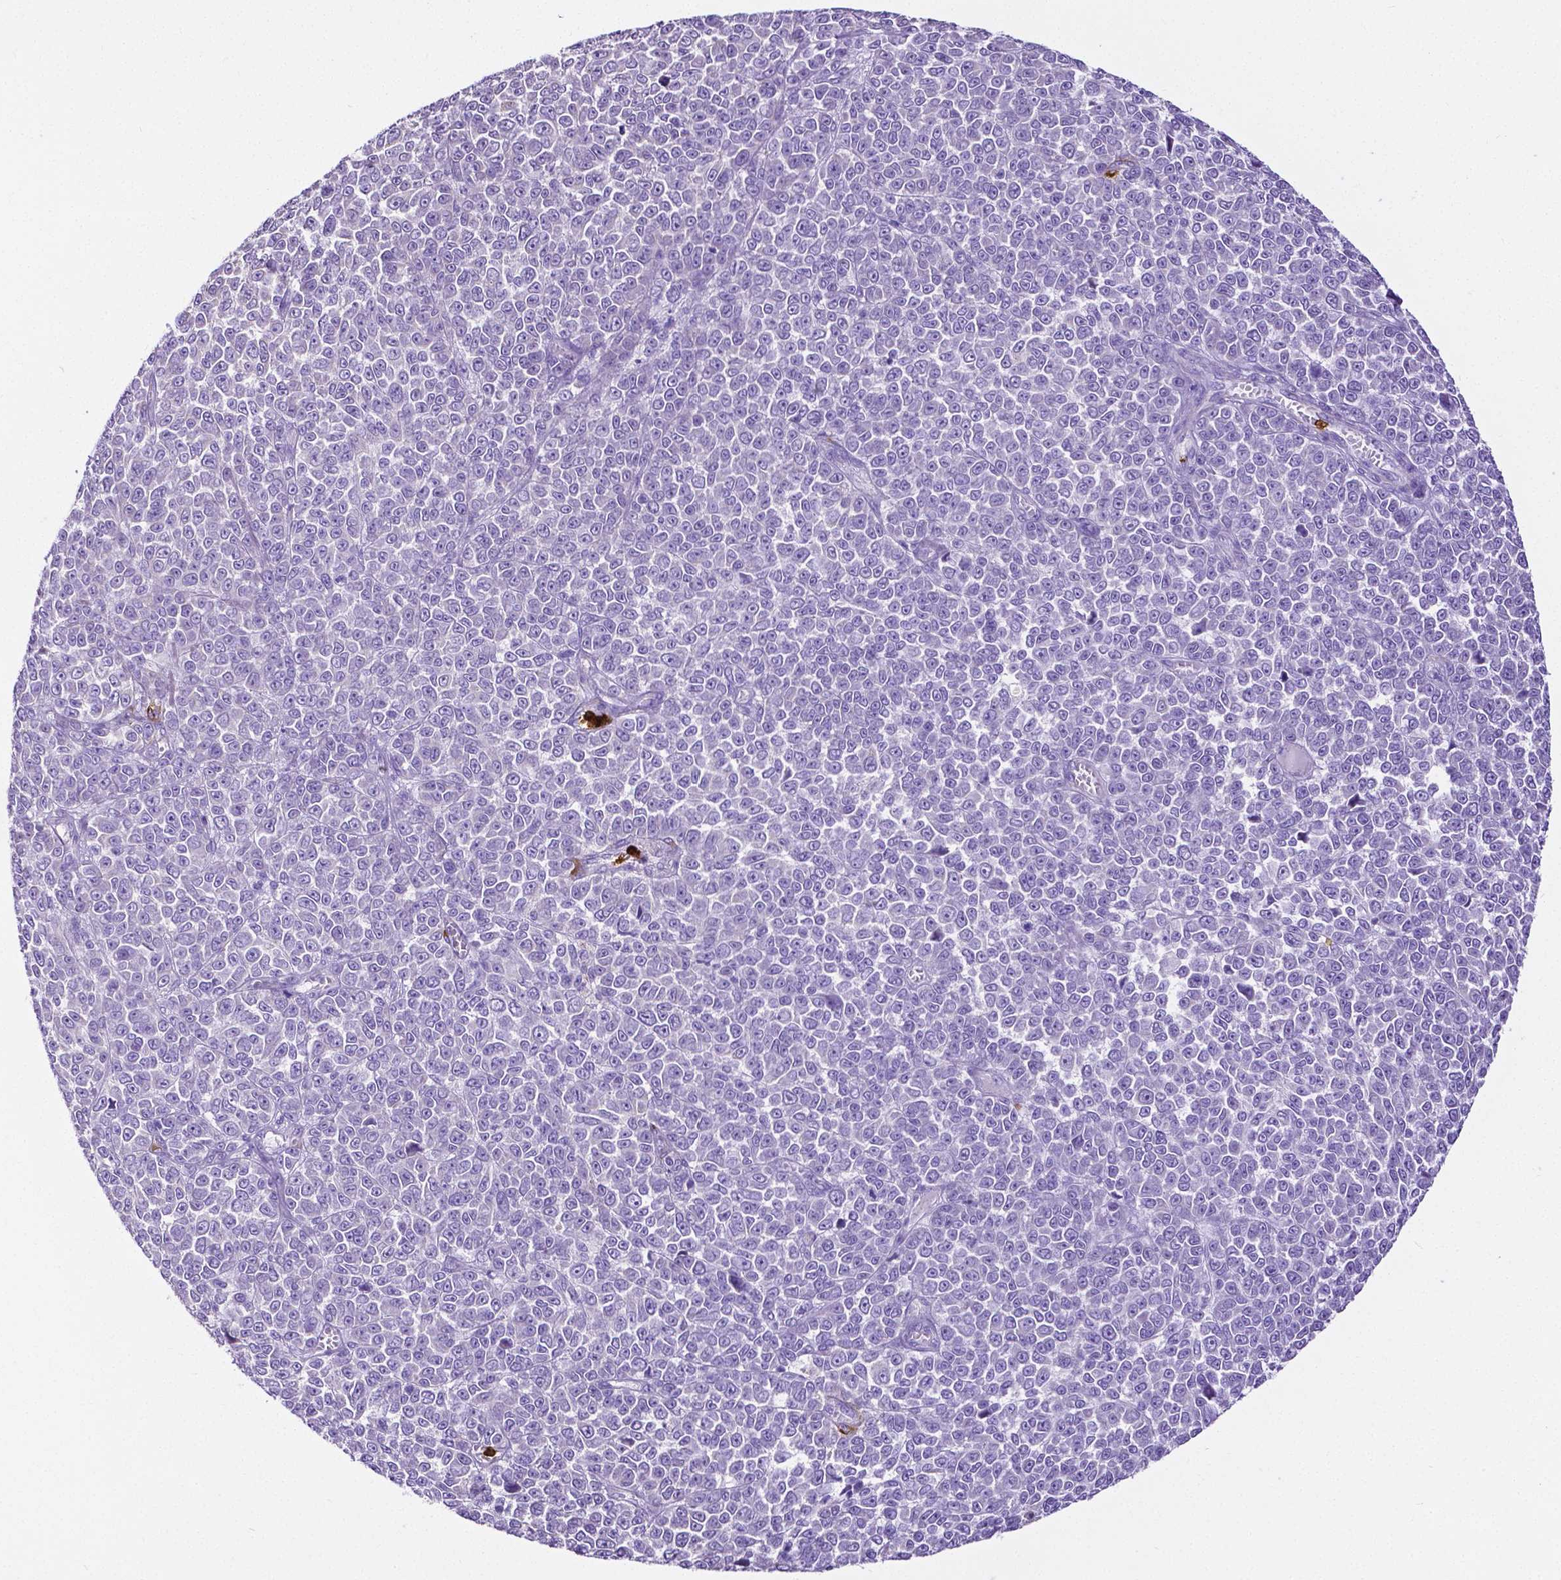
{"staining": {"intensity": "negative", "quantity": "none", "location": "none"}, "tissue": "melanoma", "cell_type": "Tumor cells", "image_type": "cancer", "snomed": [{"axis": "morphology", "description": "Malignant melanoma, NOS"}, {"axis": "topography", "description": "Skin"}], "caption": "IHC image of melanoma stained for a protein (brown), which exhibits no staining in tumor cells. The staining was performed using DAB to visualize the protein expression in brown, while the nuclei were stained in blue with hematoxylin (Magnification: 20x).", "gene": "MMP9", "patient": {"sex": "female", "age": 95}}